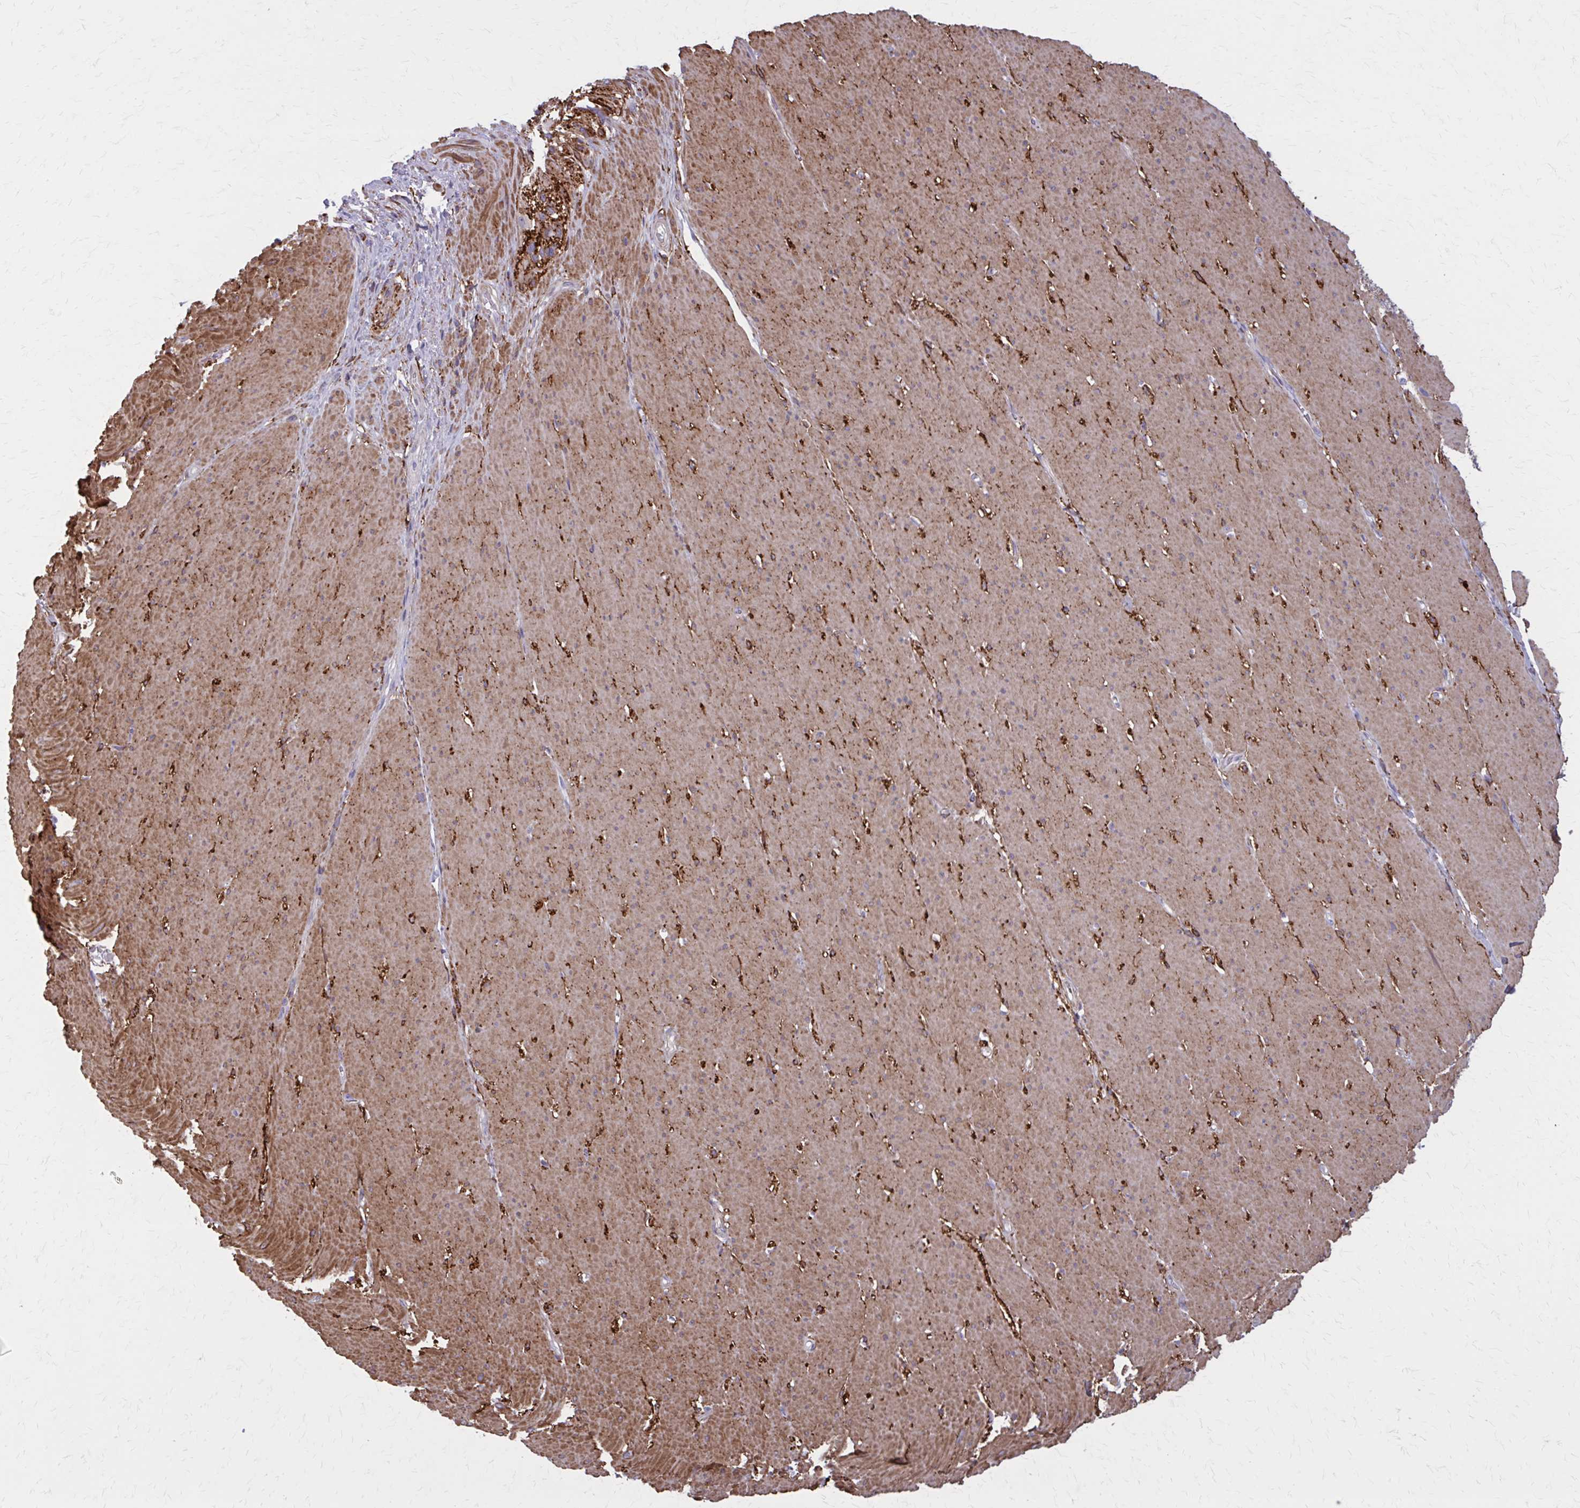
{"staining": {"intensity": "moderate", "quantity": ">75%", "location": "cytoplasmic/membranous"}, "tissue": "smooth muscle", "cell_type": "Smooth muscle cells", "image_type": "normal", "snomed": [{"axis": "morphology", "description": "Normal tissue, NOS"}, {"axis": "topography", "description": "Smooth muscle"}, {"axis": "topography", "description": "Rectum"}], "caption": "Unremarkable smooth muscle was stained to show a protein in brown. There is medium levels of moderate cytoplasmic/membranous staining in approximately >75% of smooth muscle cells. Immunohistochemistry (ihc) stains the protein of interest in brown and the nuclei are stained blue.", "gene": "AKAP12", "patient": {"sex": "male", "age": 53}}